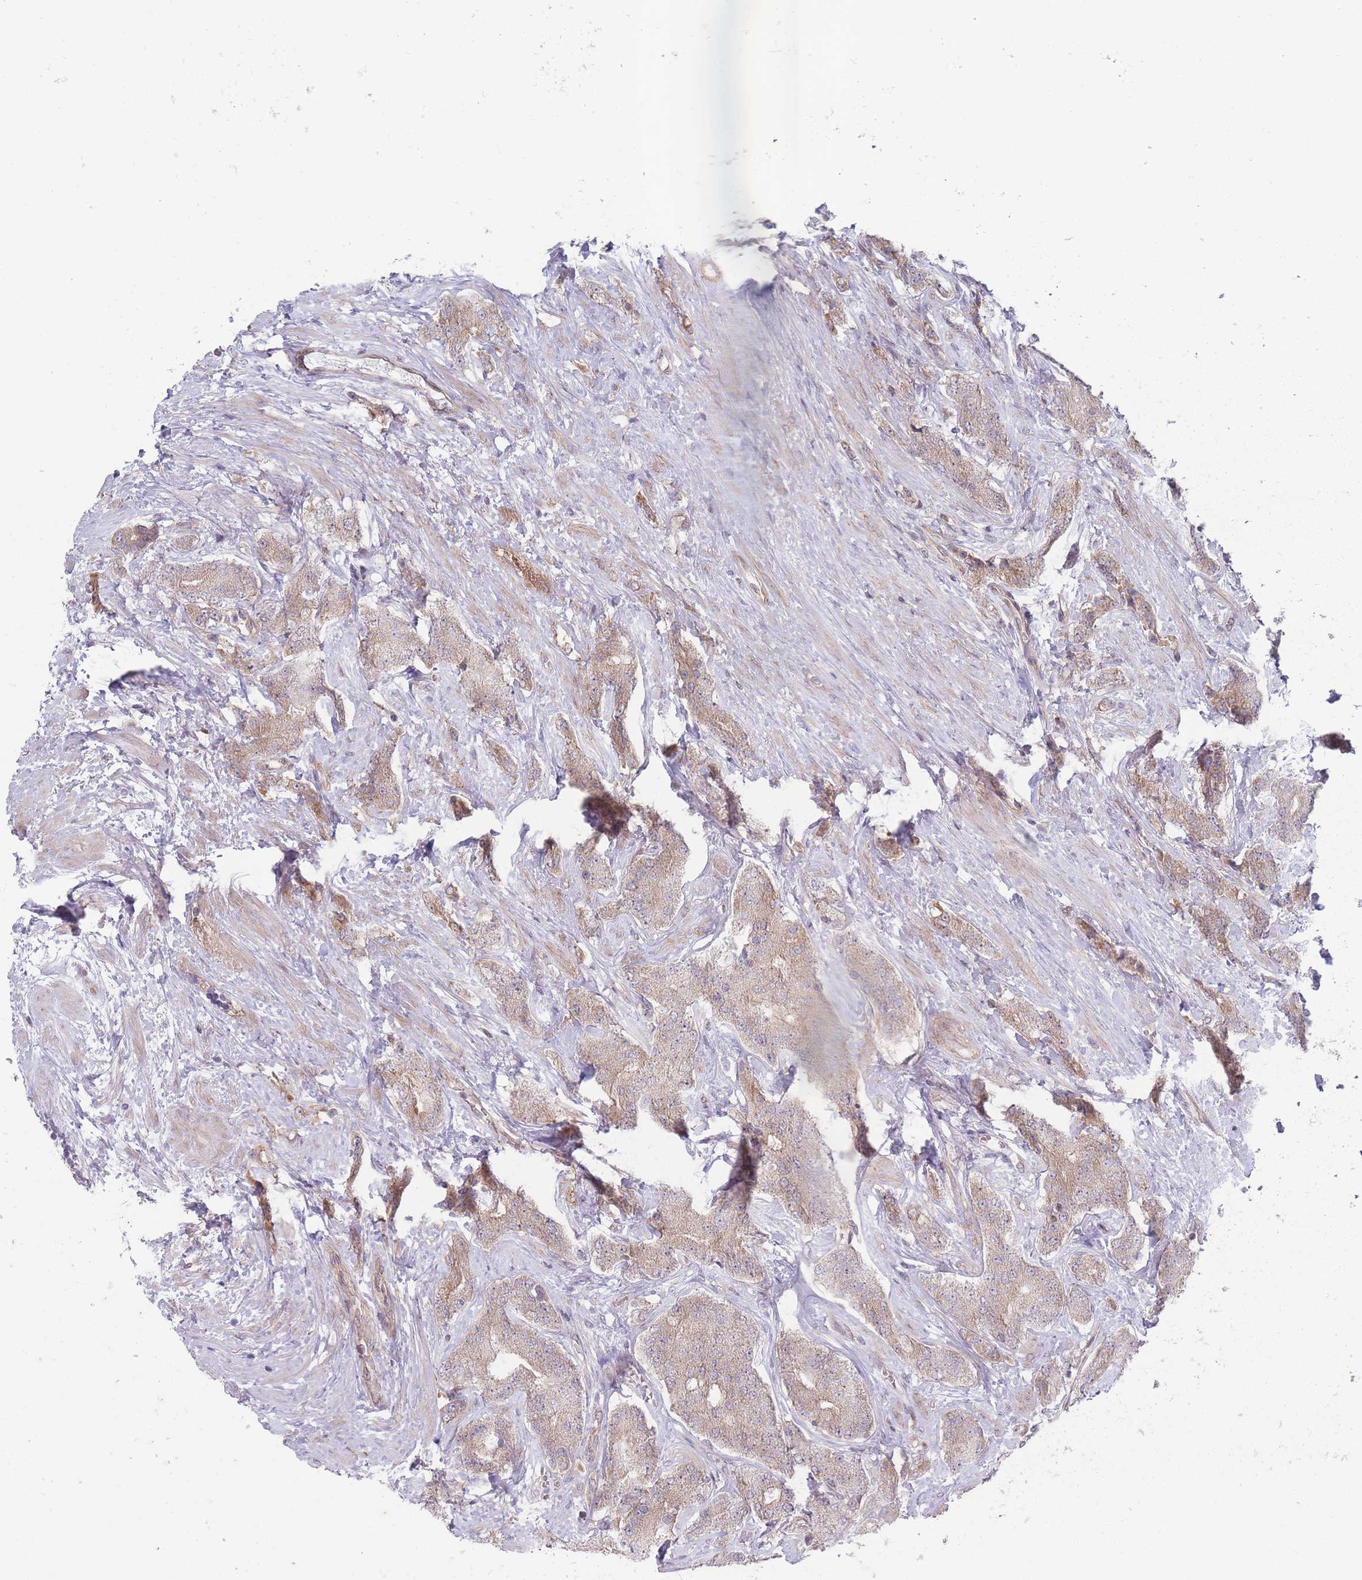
{"staining": {"intensity": "moderate", "quantity": ">75%", "location": "cytoplasmic/membranous"}, "tissue": "prostate cancer", "cell_type": "Tumor cells", "image_type": "cancer", "snomed": [{"axis": "morphology", "description": "Adenocarcinoma, High grade"}, {"axis": "topography", "description": "Prostate"}], "caption": "Protein expression analysis of prostate adenocarcinoma (high-grade) reveals moderate cytoplasmic/membranous expression in about >75% of tumor cells.", "gene": "VRK2", "patient": {"sex": "male", "age": 71}}